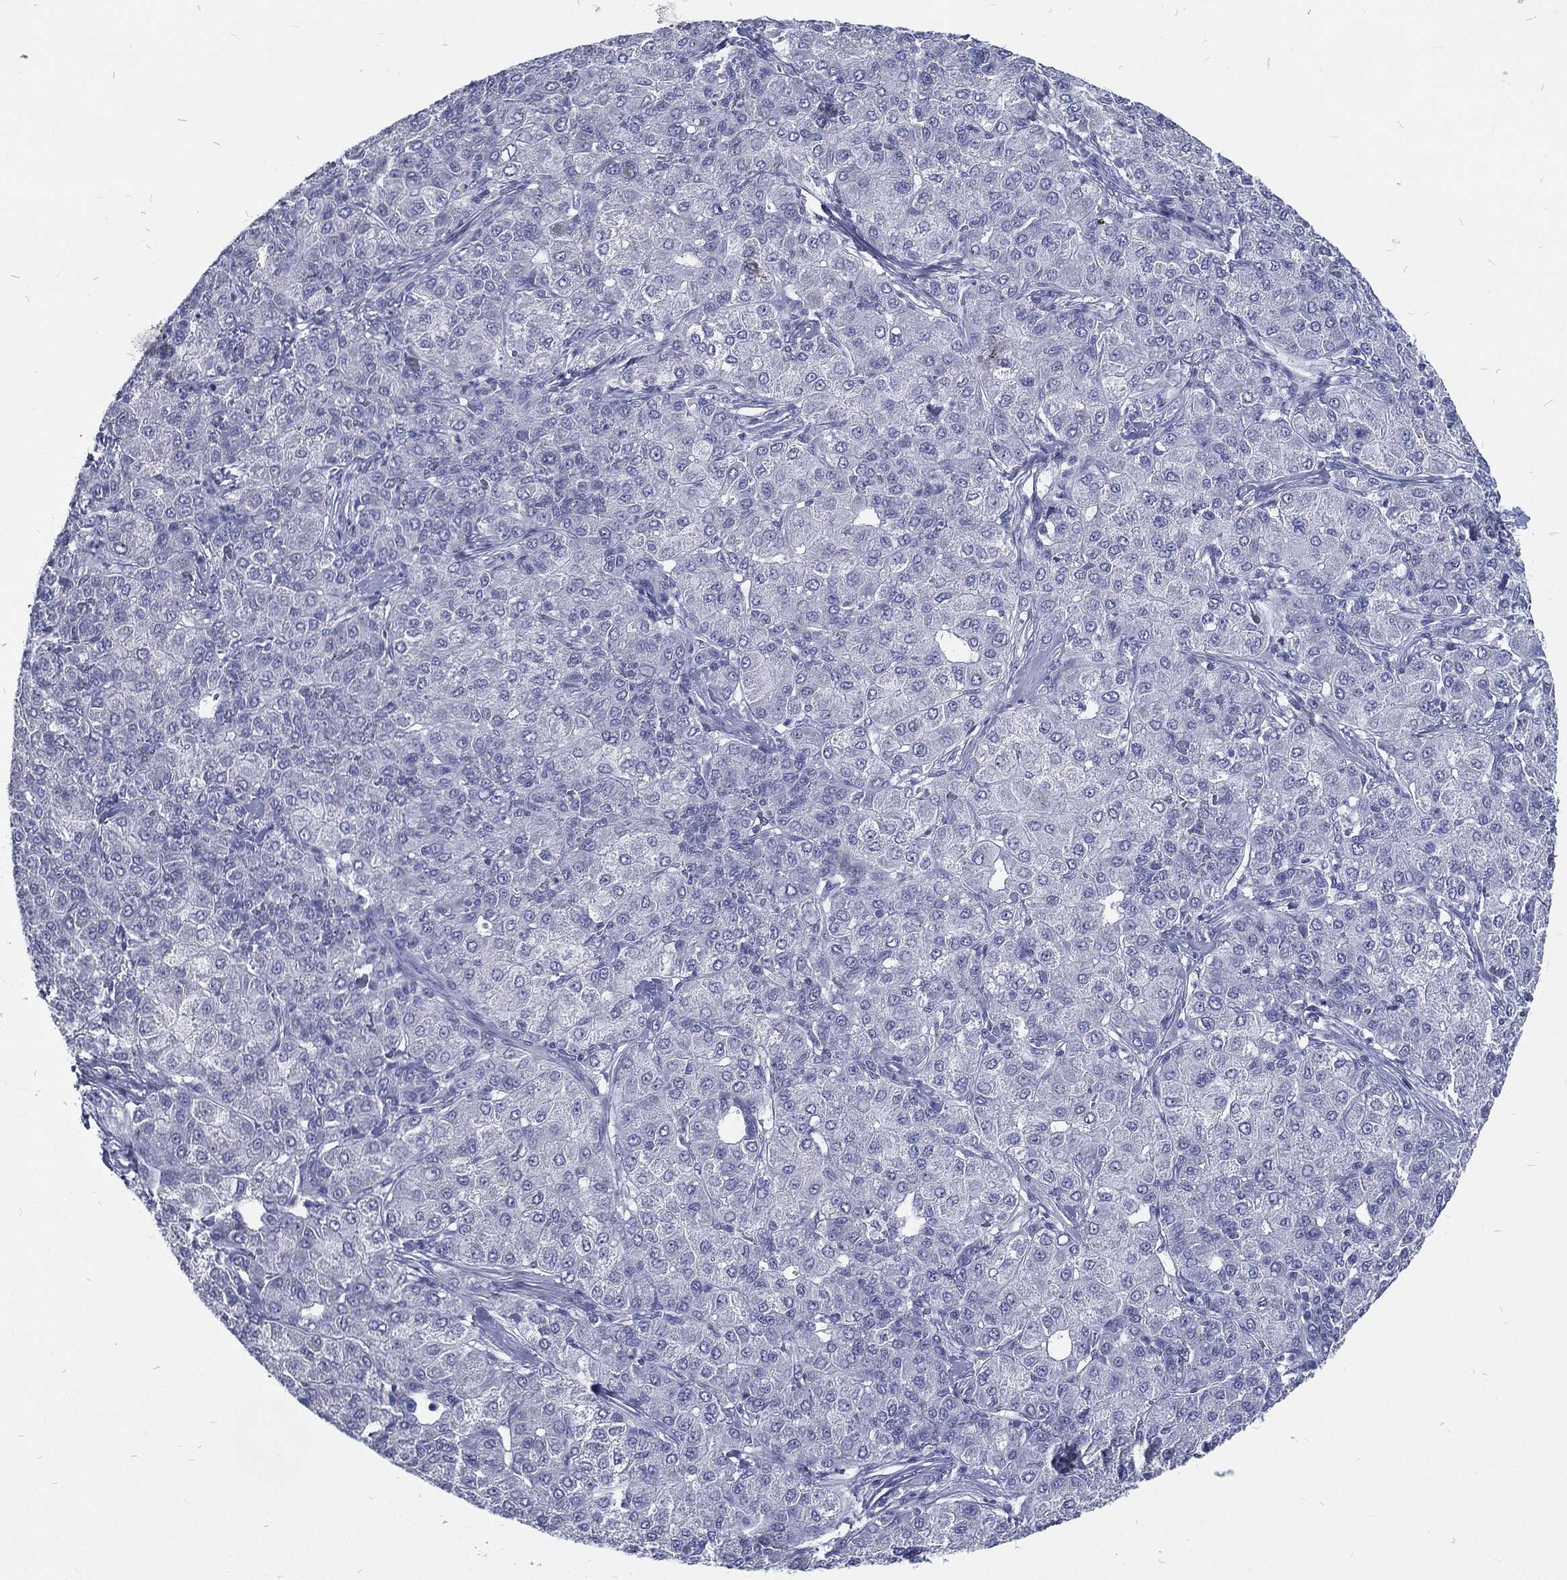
{"staining": {"intensity": "negative", "quantity": "none", "location": "none"}, "tissue": "liver cancer", "cell_type": "Tumor cells", "image_type": "cancer", "snomed": [{"axis": "morphology", "description": "Carcinoma, Hepatocellular, NOS"}, {"axis": "topography", "description": "Liver"}], "caption": "Hepatocellular carcinoma (liver) stained for a protein using immunohistochemistry (IHC) demonstrates no expression tumor cells.", "gene": "RSPH4A", "patient": {"sex": "male", "age": 65}}